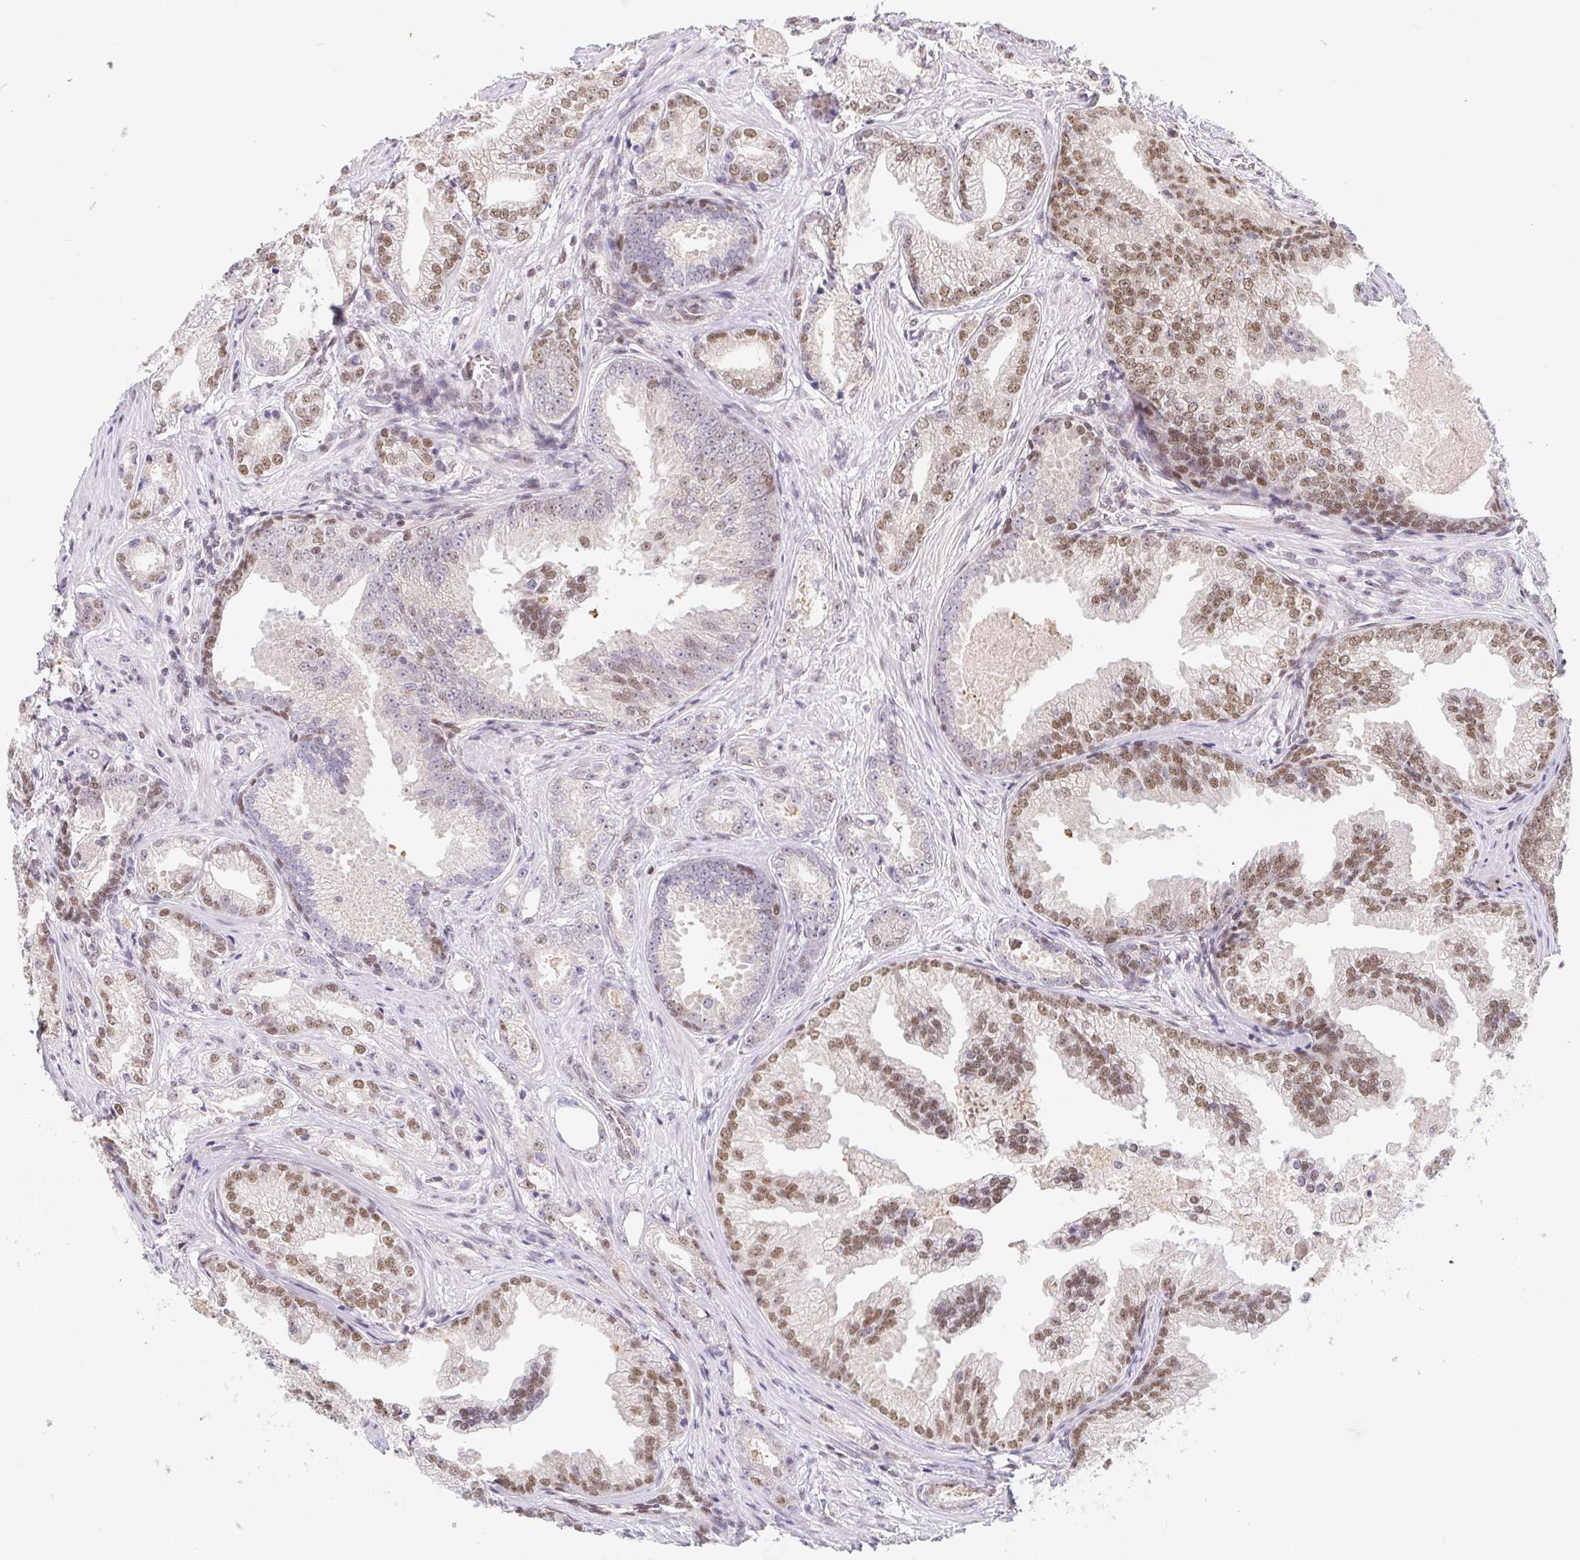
{"staining": {"intensity": "moderate", "quantity": "25%-75%", "location": "nuclear"}, "tissue": "prostate cancer", "cell_type": "Tumor cells", "image_type": "cancer", "snomed": [{"axis": "morphology", "description": "Adenocarcinoma, Low grade"}, {"axis": "topography", "description": "Prostate"}], "caption": "Protein staining of prostate cancer (low-grade adenocarcinoma) tissue demonstrates moderate nuclear positivity in approximately 25%-75% of tumor cells.", "gene": "POU2F1", "patient": {"sex": "male", "age": 65}}